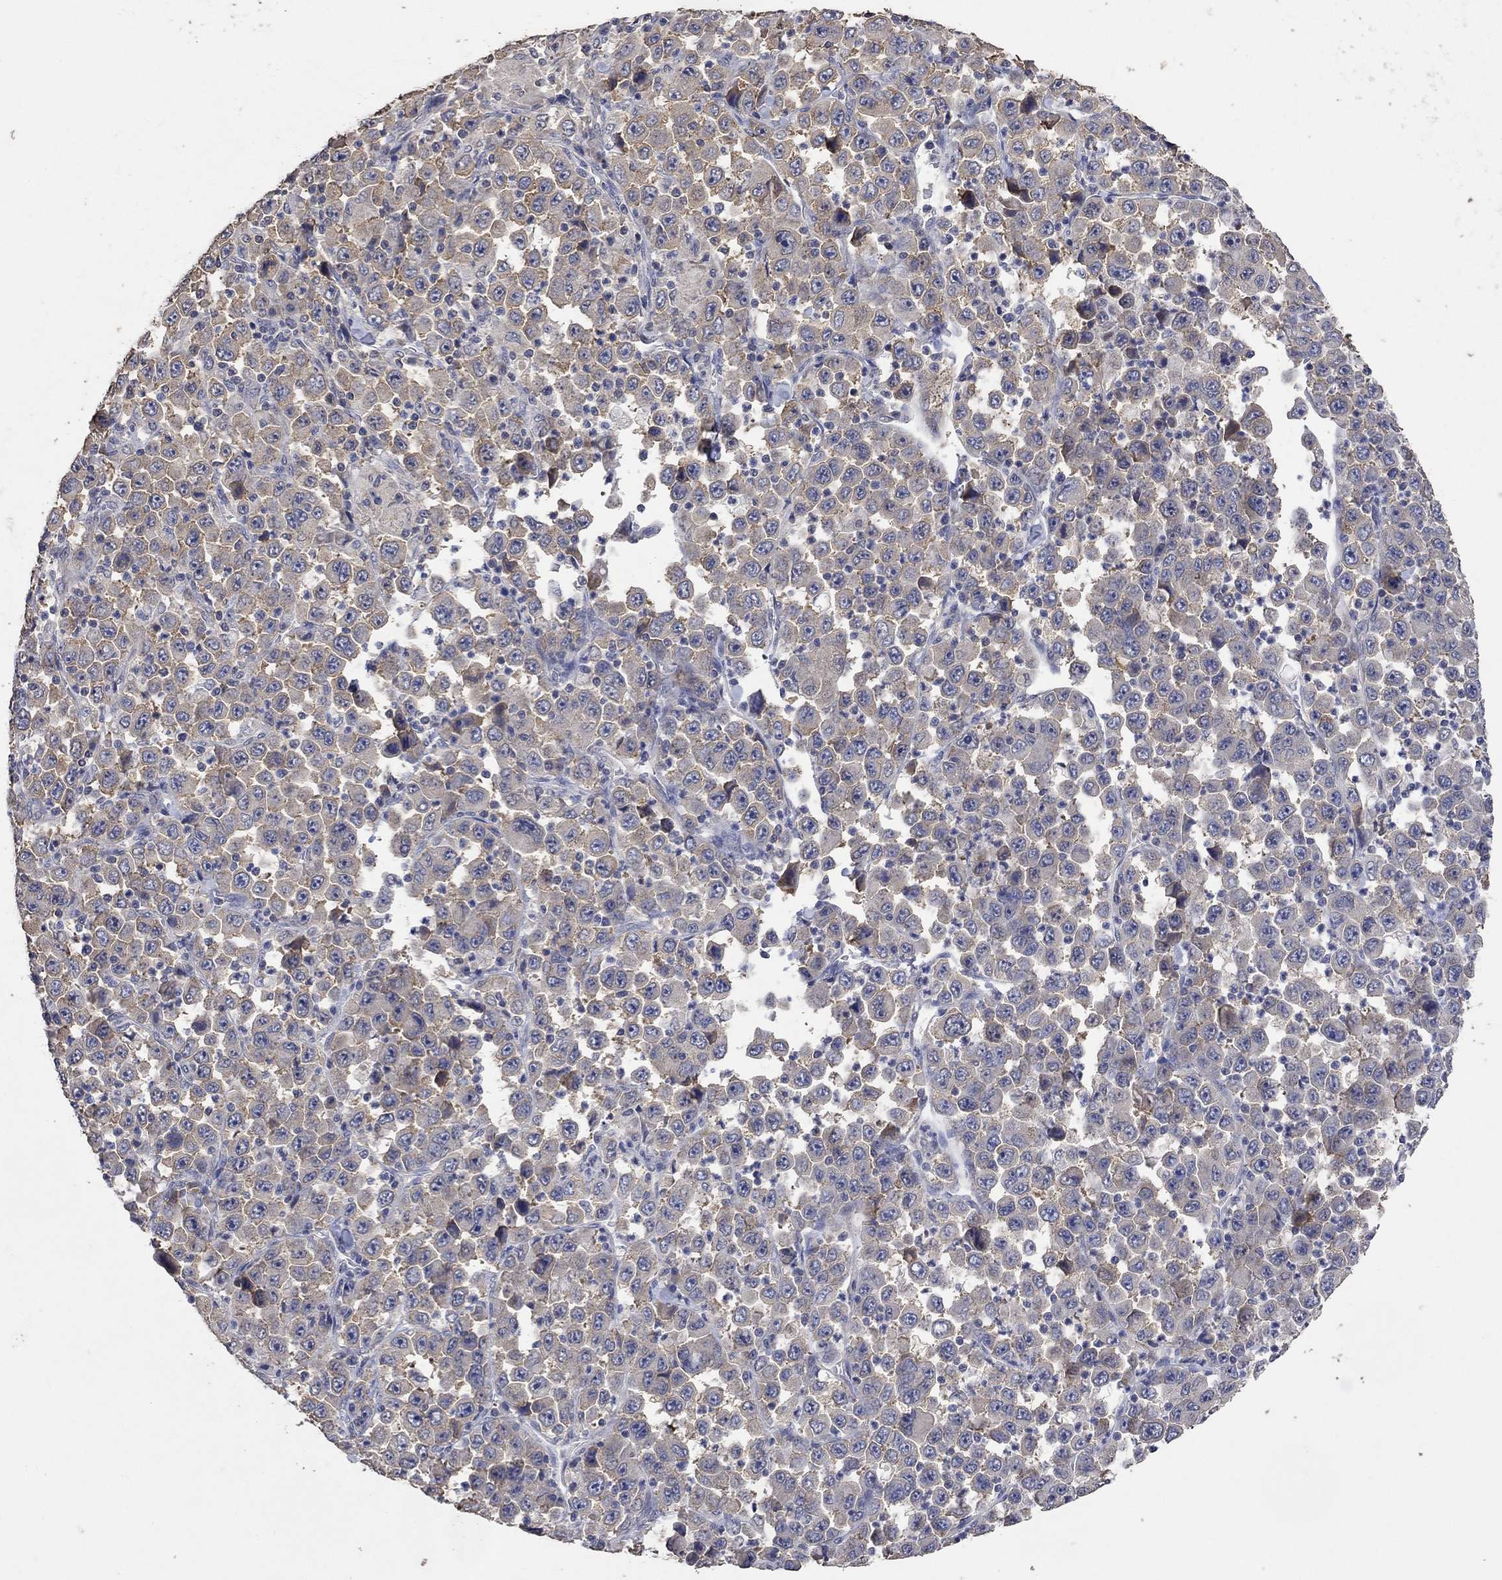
{"staining": {"intensity": "weak", "quantity": ">75%", "location": "cytoplasmic/membranous"}, "tissue": "stomach cancer", "cell_type": "Tumor cells", "image_type": "cancer", "snomed": [{"axis": "morphology", "description": "Normal tissue, NOS"}, {"axis": "morphology", "description": "Adenocarcinoma, NOS"}, {"axis": "topography", "description": "Stomach, upper"}, {"axis": "topography", "description": "Stomach"}], "caption": "Immunohistochemistry (DAB (3,3'-diaminobenzidine)) staining of human adenocarcinoma (stomach) exhibits weak cytoplasmic/membranous protein staining in approximately >75% of tumor cells.", "gene": "PTPN20", "patient": {"sex": "male", "age": 59}}